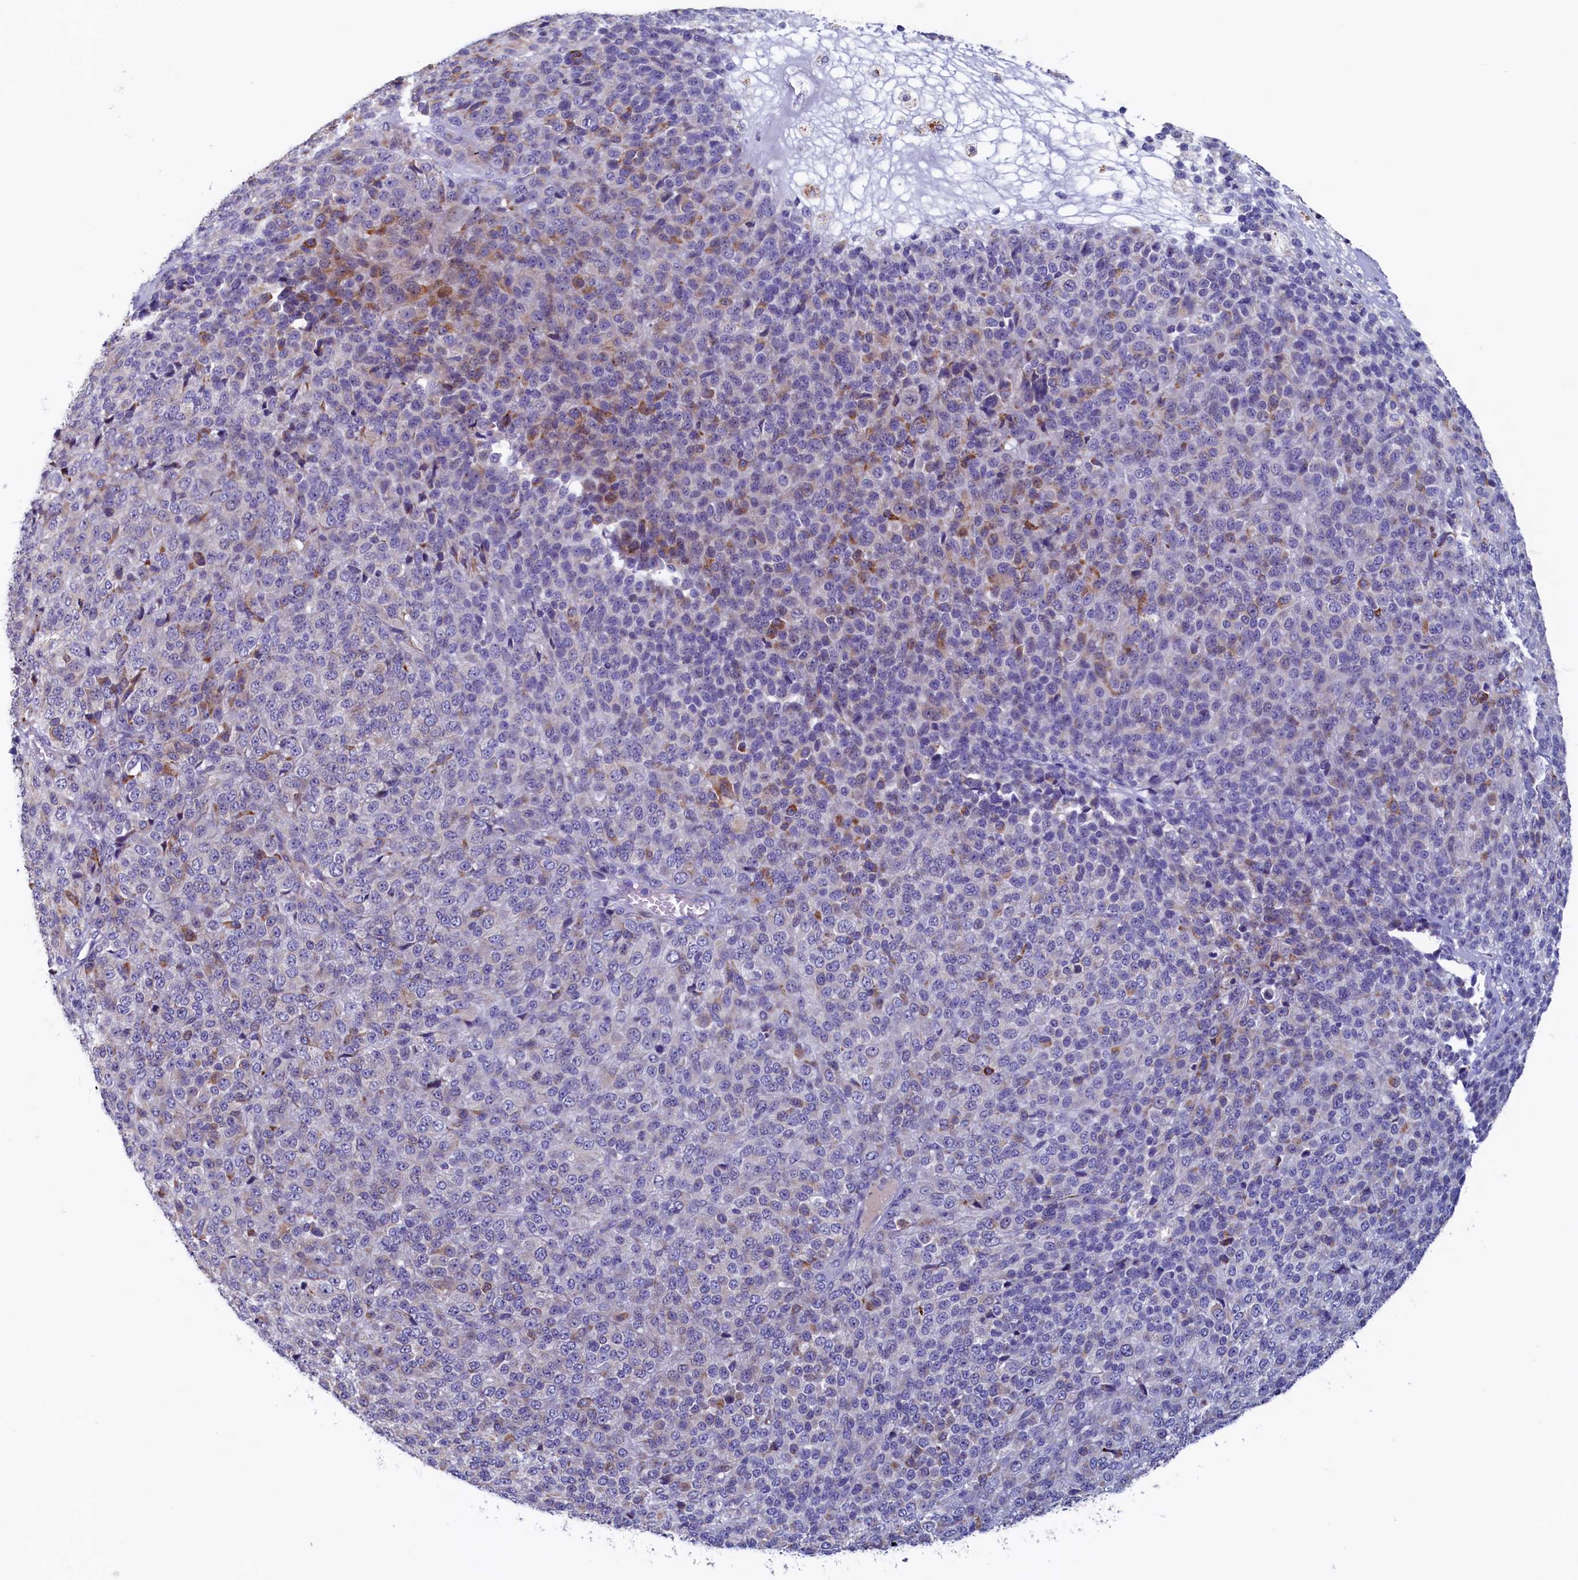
{"staining": {"intensity": "moderate", "quantity": "<25%", "location": "cytoplasmic/membranous"}, "tissue": "melanoma", "cell_type": "Tumor cells", "image_type": "cancer", "snomed": [{"axis": "morphology", "description": "Malignant melanoma, Metastatic site"}, {"axis": "topography", "description": "Brain"}], "caption": "Human malignant melanoma (metastatic site) stained with a brown dye exhibits moderate cytoplasmic/membranous positive staining in about <25% of tumor cells.", "gene": "CBLIF", "patient": {"sex": "female", "age": 56}}